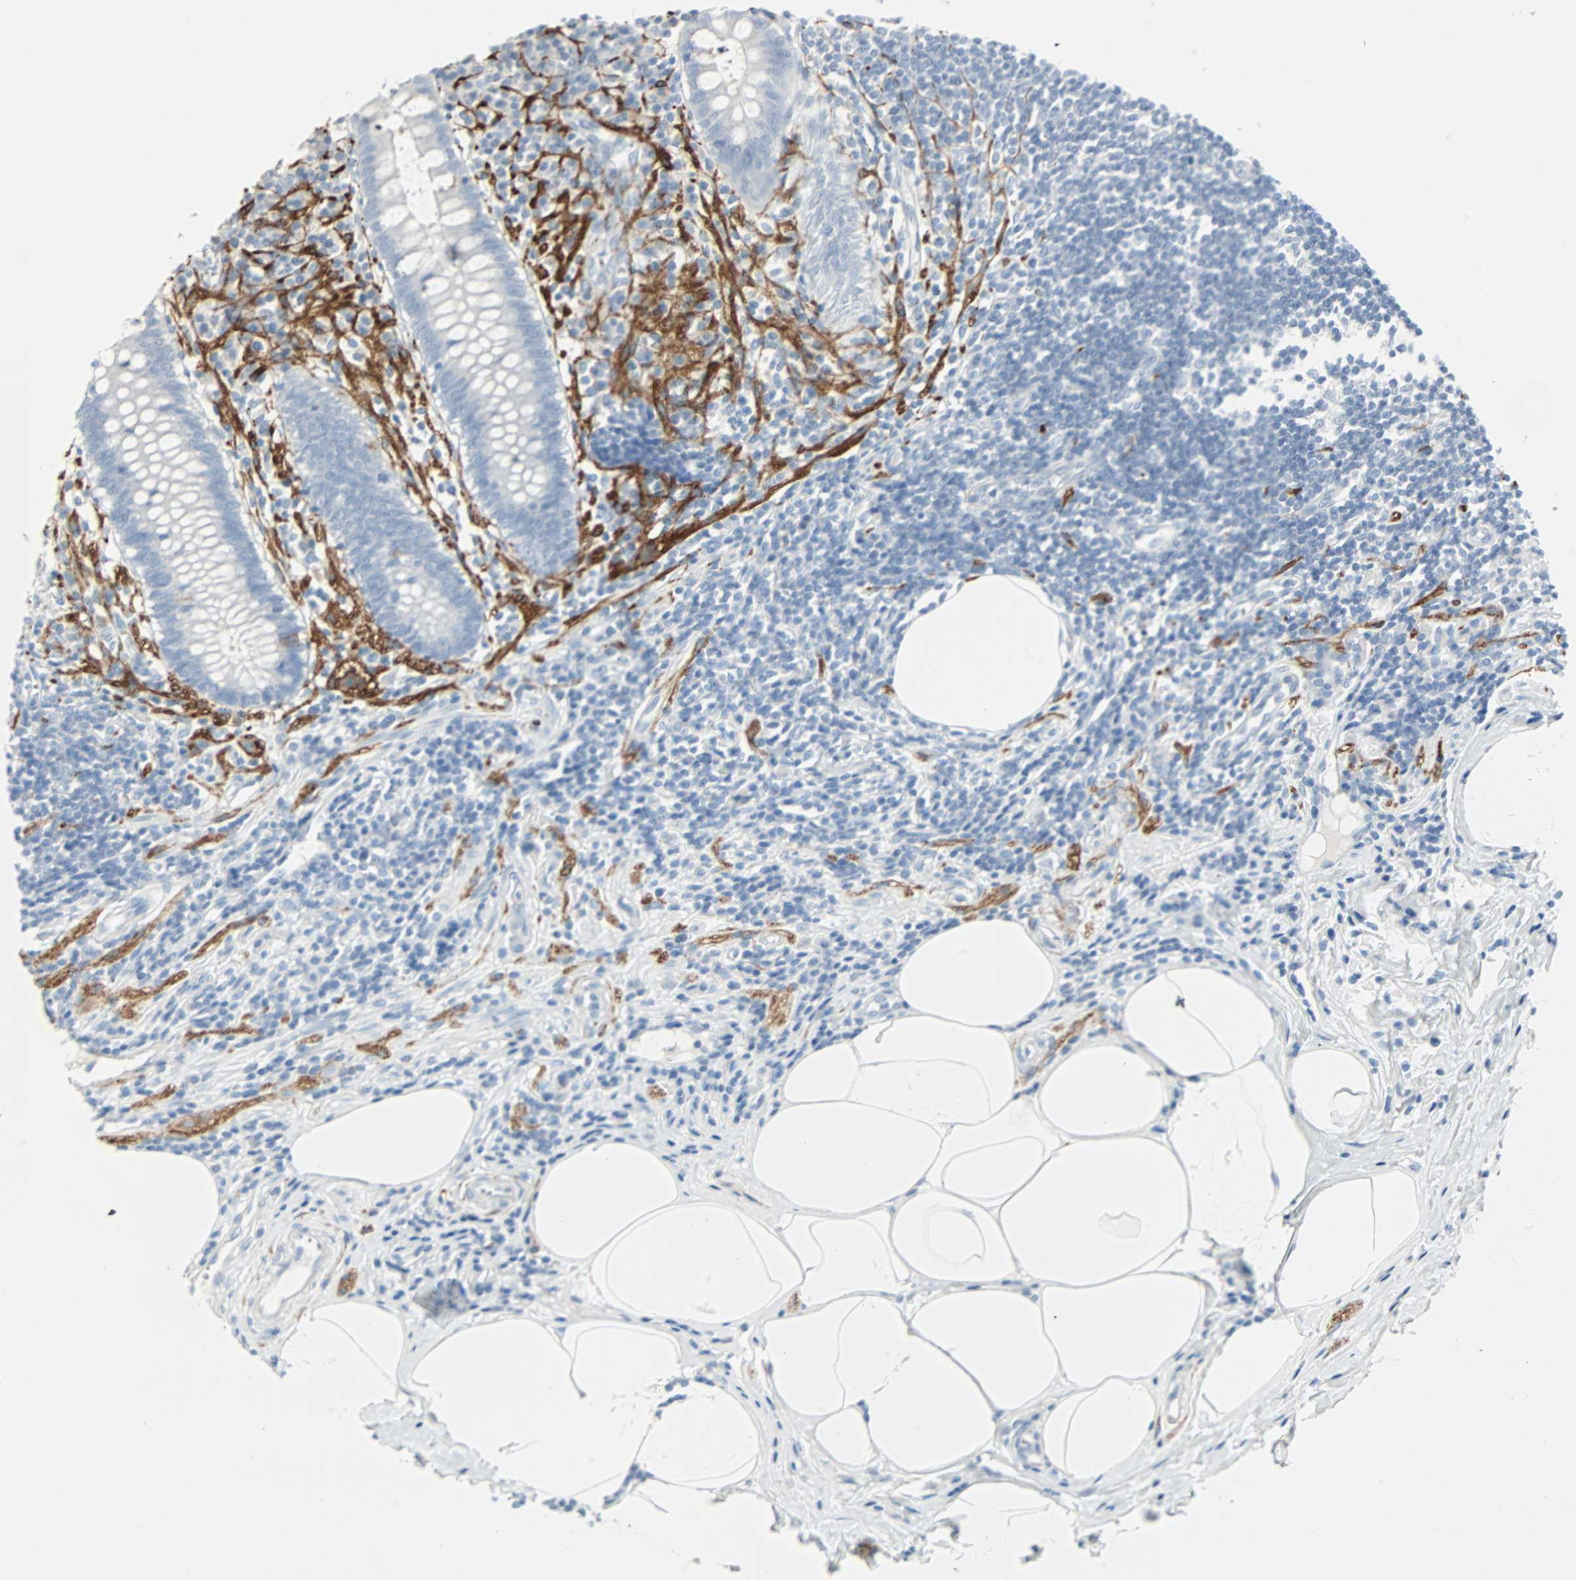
{"staining": {"intensity": "negative", "quantity": "none", "location": "none"}, "tissue": "appendix", "cell_type": "Glandular cells", "image_type": "normal", "snomed": [{"axis": "morphology", "description": "Normal tissue, NOS"}, {"axis": "topography", "description": "Appendix"}], "caption": "Glandular cells are negative for brown protein staining in normal appendix. The staining was performed using DAB (3,3'-diaminobenzidine) to visualize the protein expression in brown, while the nuclei were stained in blue with hematoxylin (Magnification: 20x).", "gene": "STX1A", "patient": {"sex": "female", "age": 50}}